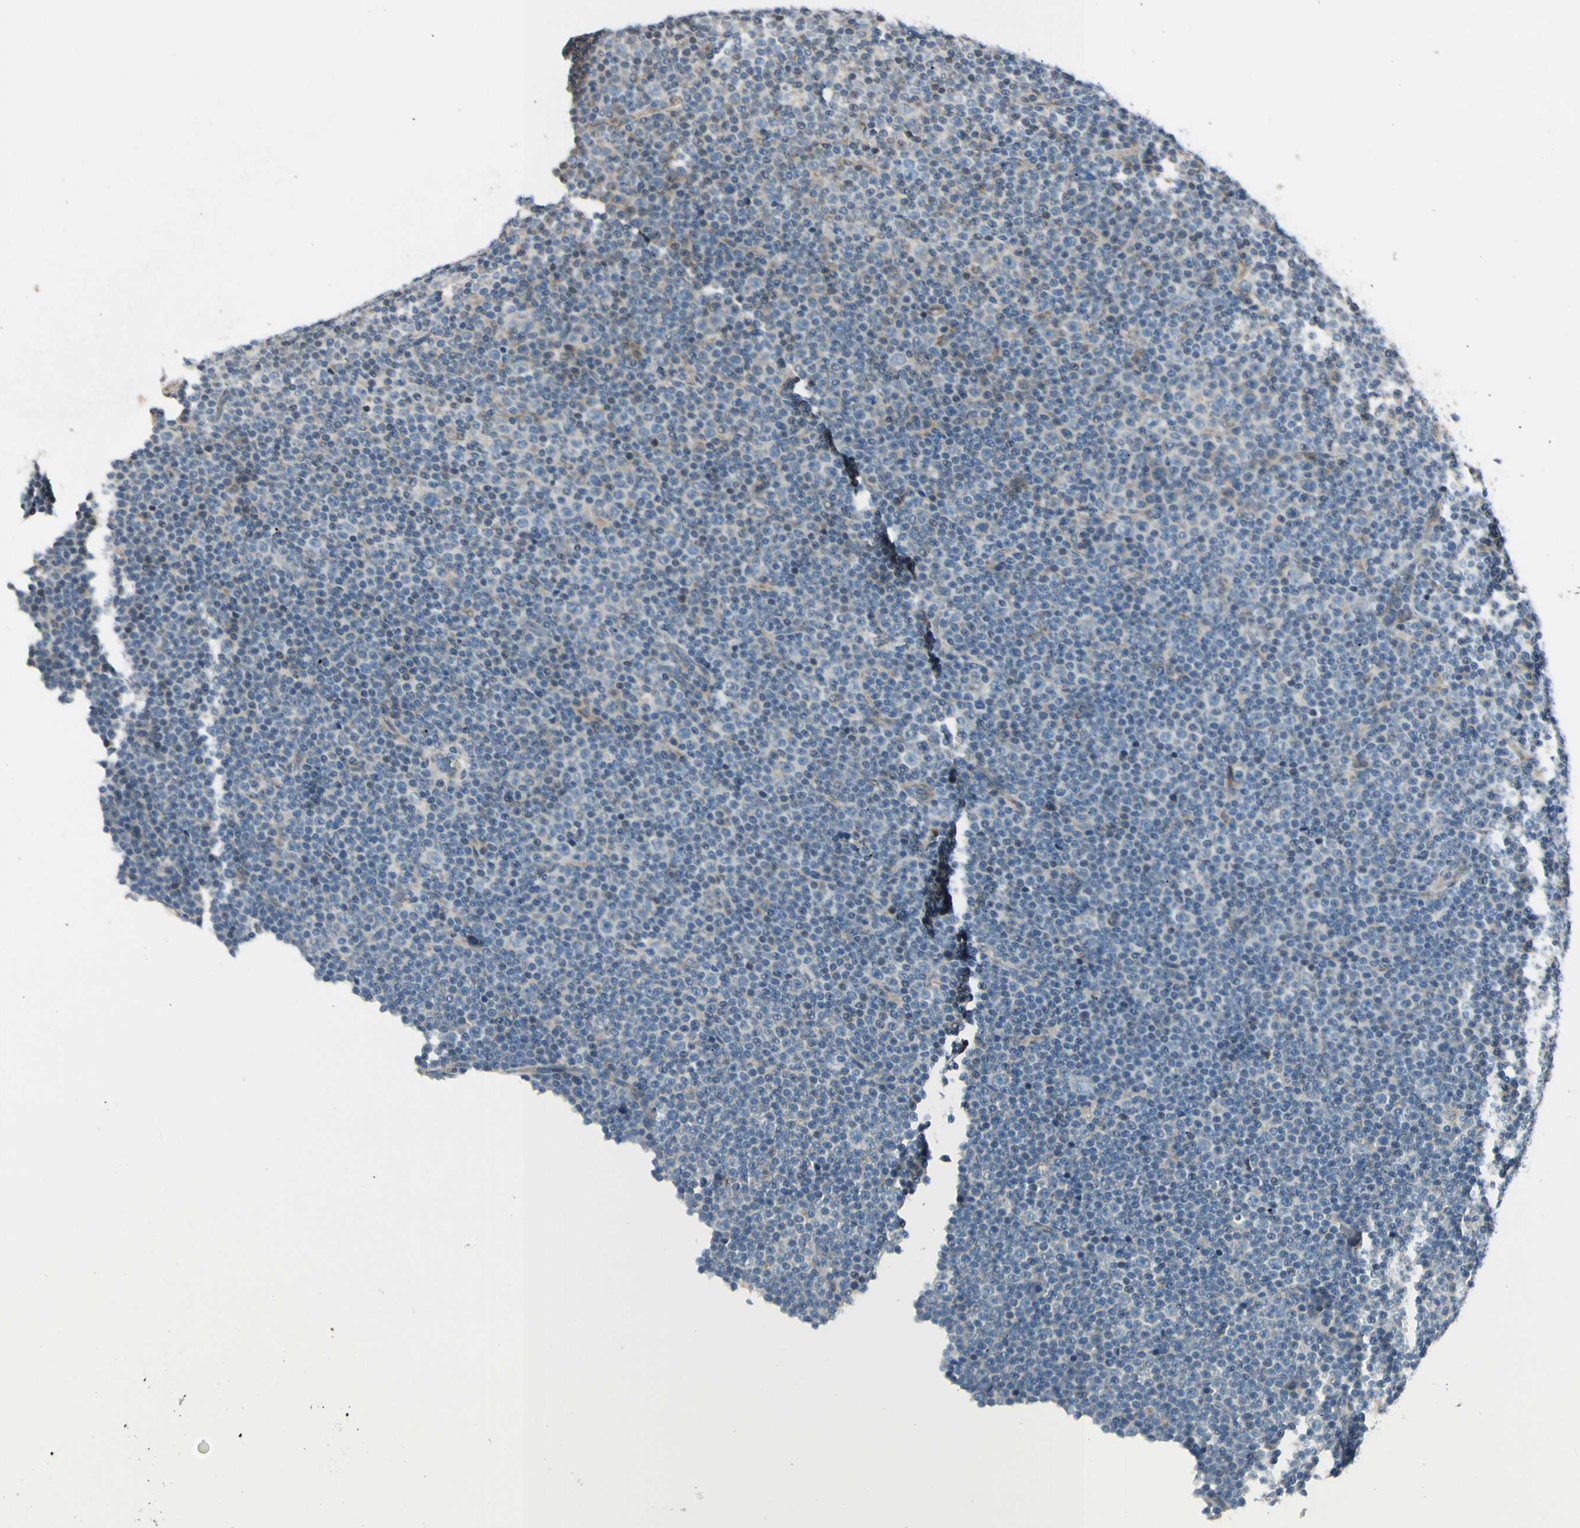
{"staining": {"intensity": "negative", "quantity": "none", "location": "none"}, "tissue": "lymphoma", "cell_type": "Tumor cells", "image_type": "cancer", "snomed": [{"axis": "morphology", "description": "Malignant lymphoma, non-Hodgkin's type, Low grade"}, {"axis": "topography", "description": "Lymph node"}], "caption": "Human malignant lymphoma, non-Hodgkin's type (low-grade) stained for a protein using immunohistochemistry displays no staining in tumor cells.", "gene": "EPHA3", "patient": {"sex": "female", "age": 67}}